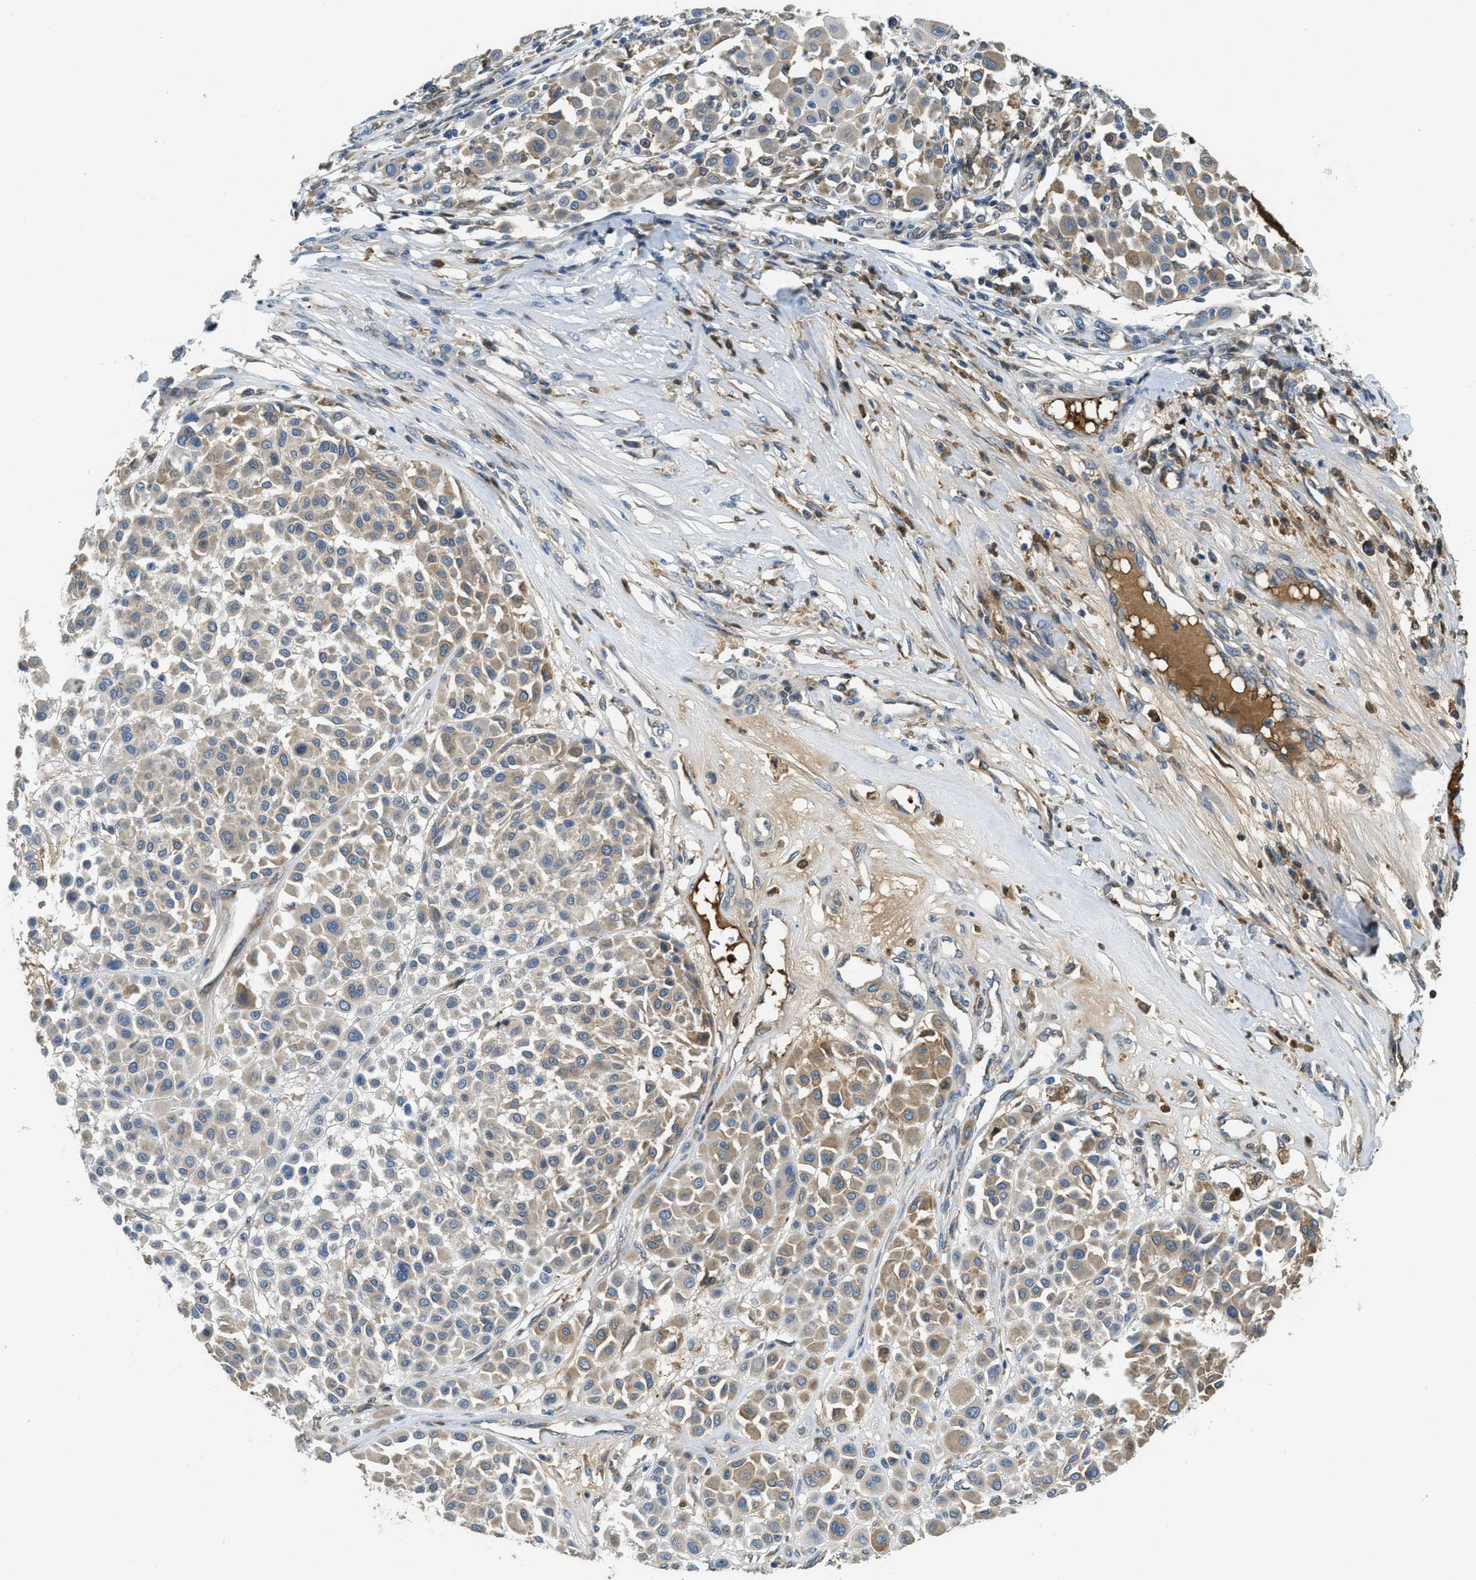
{"staining": {"intensity": "weak", "quantity": "25%-75%", "location": "cytoplasmic/membranous"}, "tissue": "melanoma", "cell_type": "Tumor cells", "image_type": "cancer", "snomed": [{"axis": "morphology", "description": "Malignant melanoma, Metastatic site"}, {"axis": "topography", "description": "Soft tissue"}], "caption": "About 25%-75% of tumor cells in melanoma exhibit weak cytoplasmic/membranous protein positivity as visualized by brown immunohistochemical staining.", "gene": "MPDU1", "patient": {"sex": "male", "age": 41}}